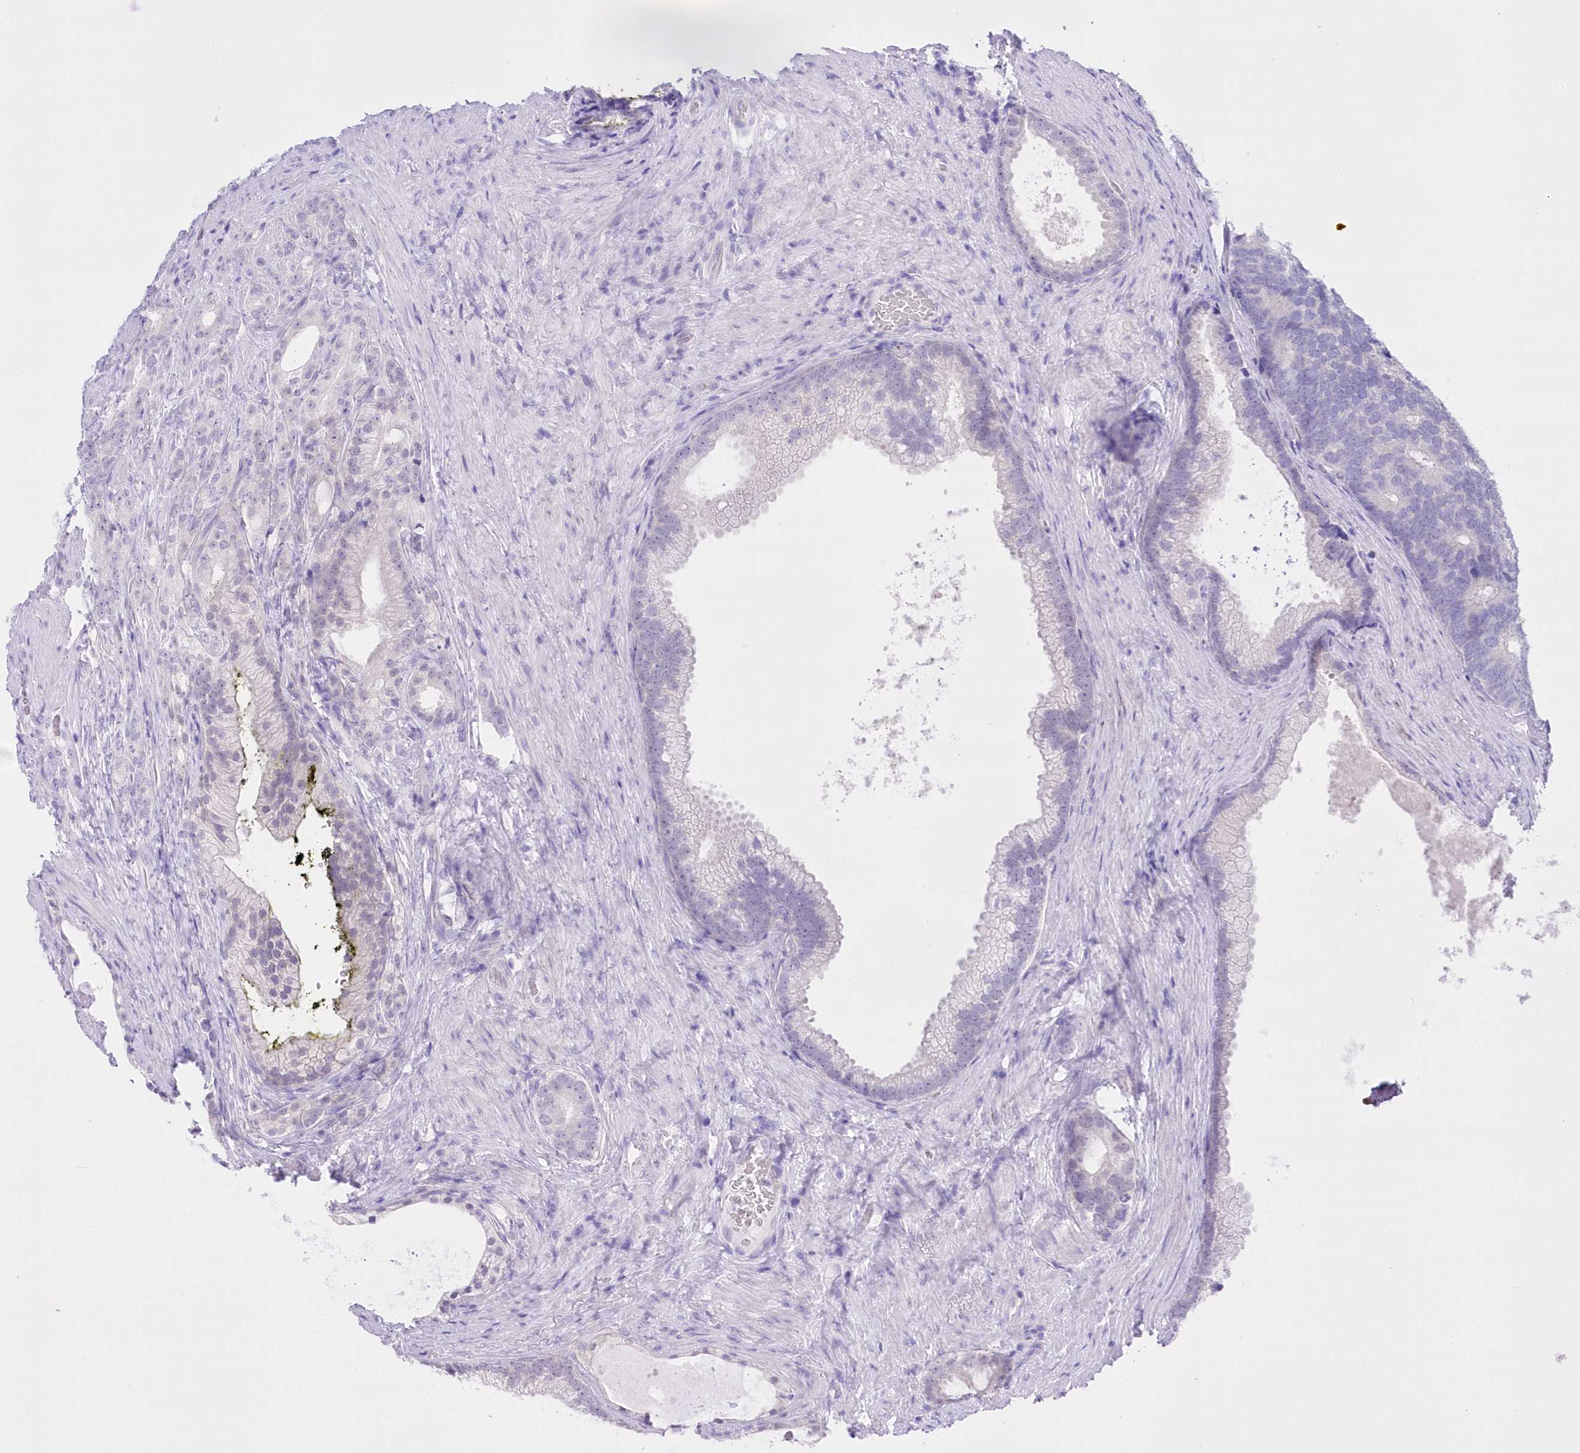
{"staining": {"intensity": "negative", "quantity": "none", "location": "none"}, "tissue": "prostate cancer", "cell_type": "Tumor cells", "image_type": "cancer", "snomed": [{"axis": "morphology", "description": "Adenocarcinoma, Low grade"}, {"axis": "topography", "description": "Prostate"}], "caption": "Protein analysis of adenocarcinoma (low-grade) (prostate) shows no significant staining in tumor cells.", "gene": "UBA6", "patient": {"sex": "male", "age": 71}}